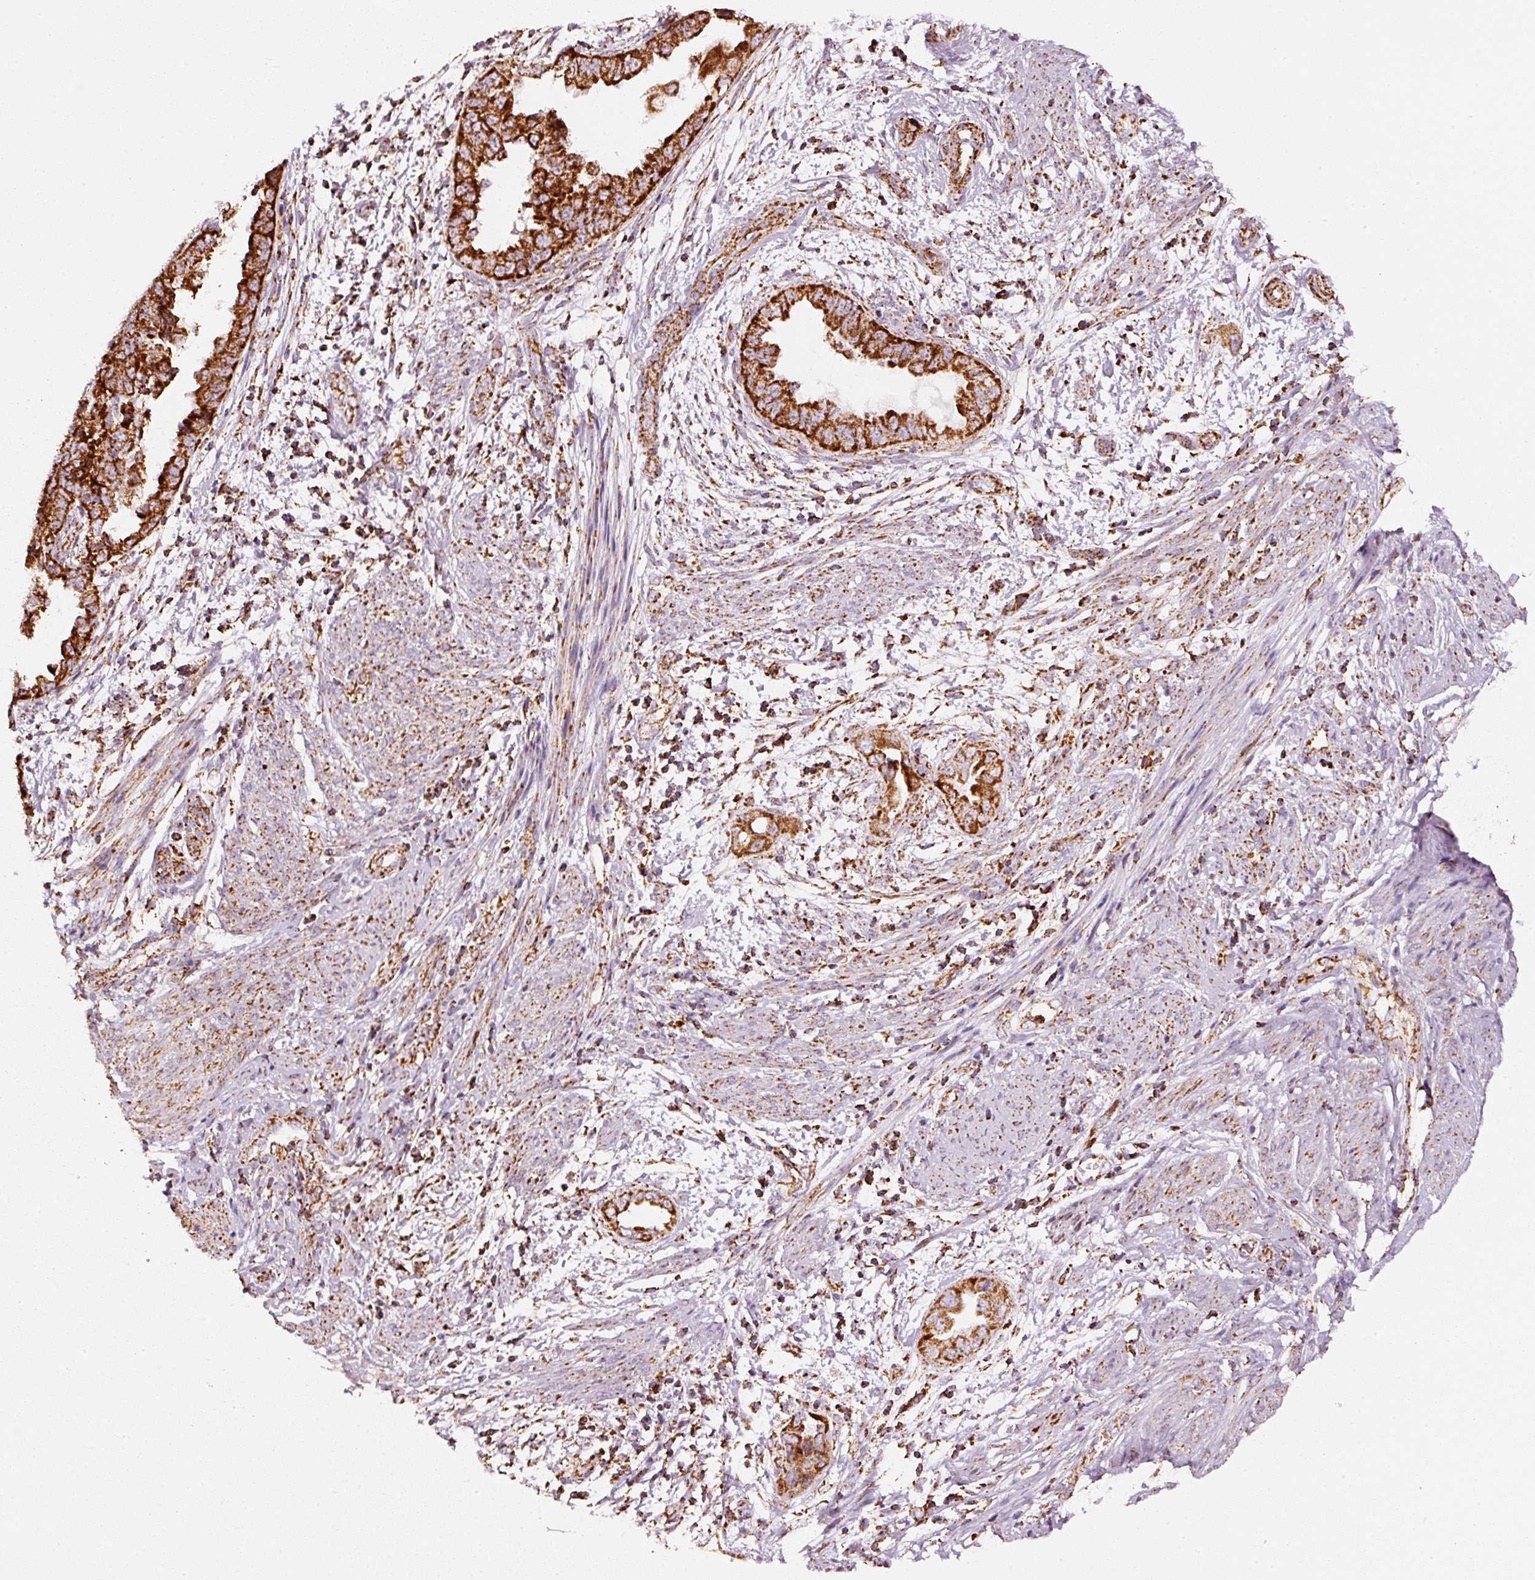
{"staining": {"intensity": "strong", "quantity": ">75%", "location": "cytoplasmic/membranous"}, "tissue": "endometrial cancer", "cell_type": "Tumor cells", "image_type": "cancer", "snomed": [{"axis": "morphology", "description": "Adenocarcinoma, NOS"}, {"axis": "topography", "description": "Endometrium"}], "caption": "Endometrial cancer (adenocarcinoma) stained for a protein (brown) reveals strong cytoplasmic/membranous positive positivity in about >75% of tumor cells.", "gene": "UQCRC1", "patient": {"sex": "female", "age": 57}}